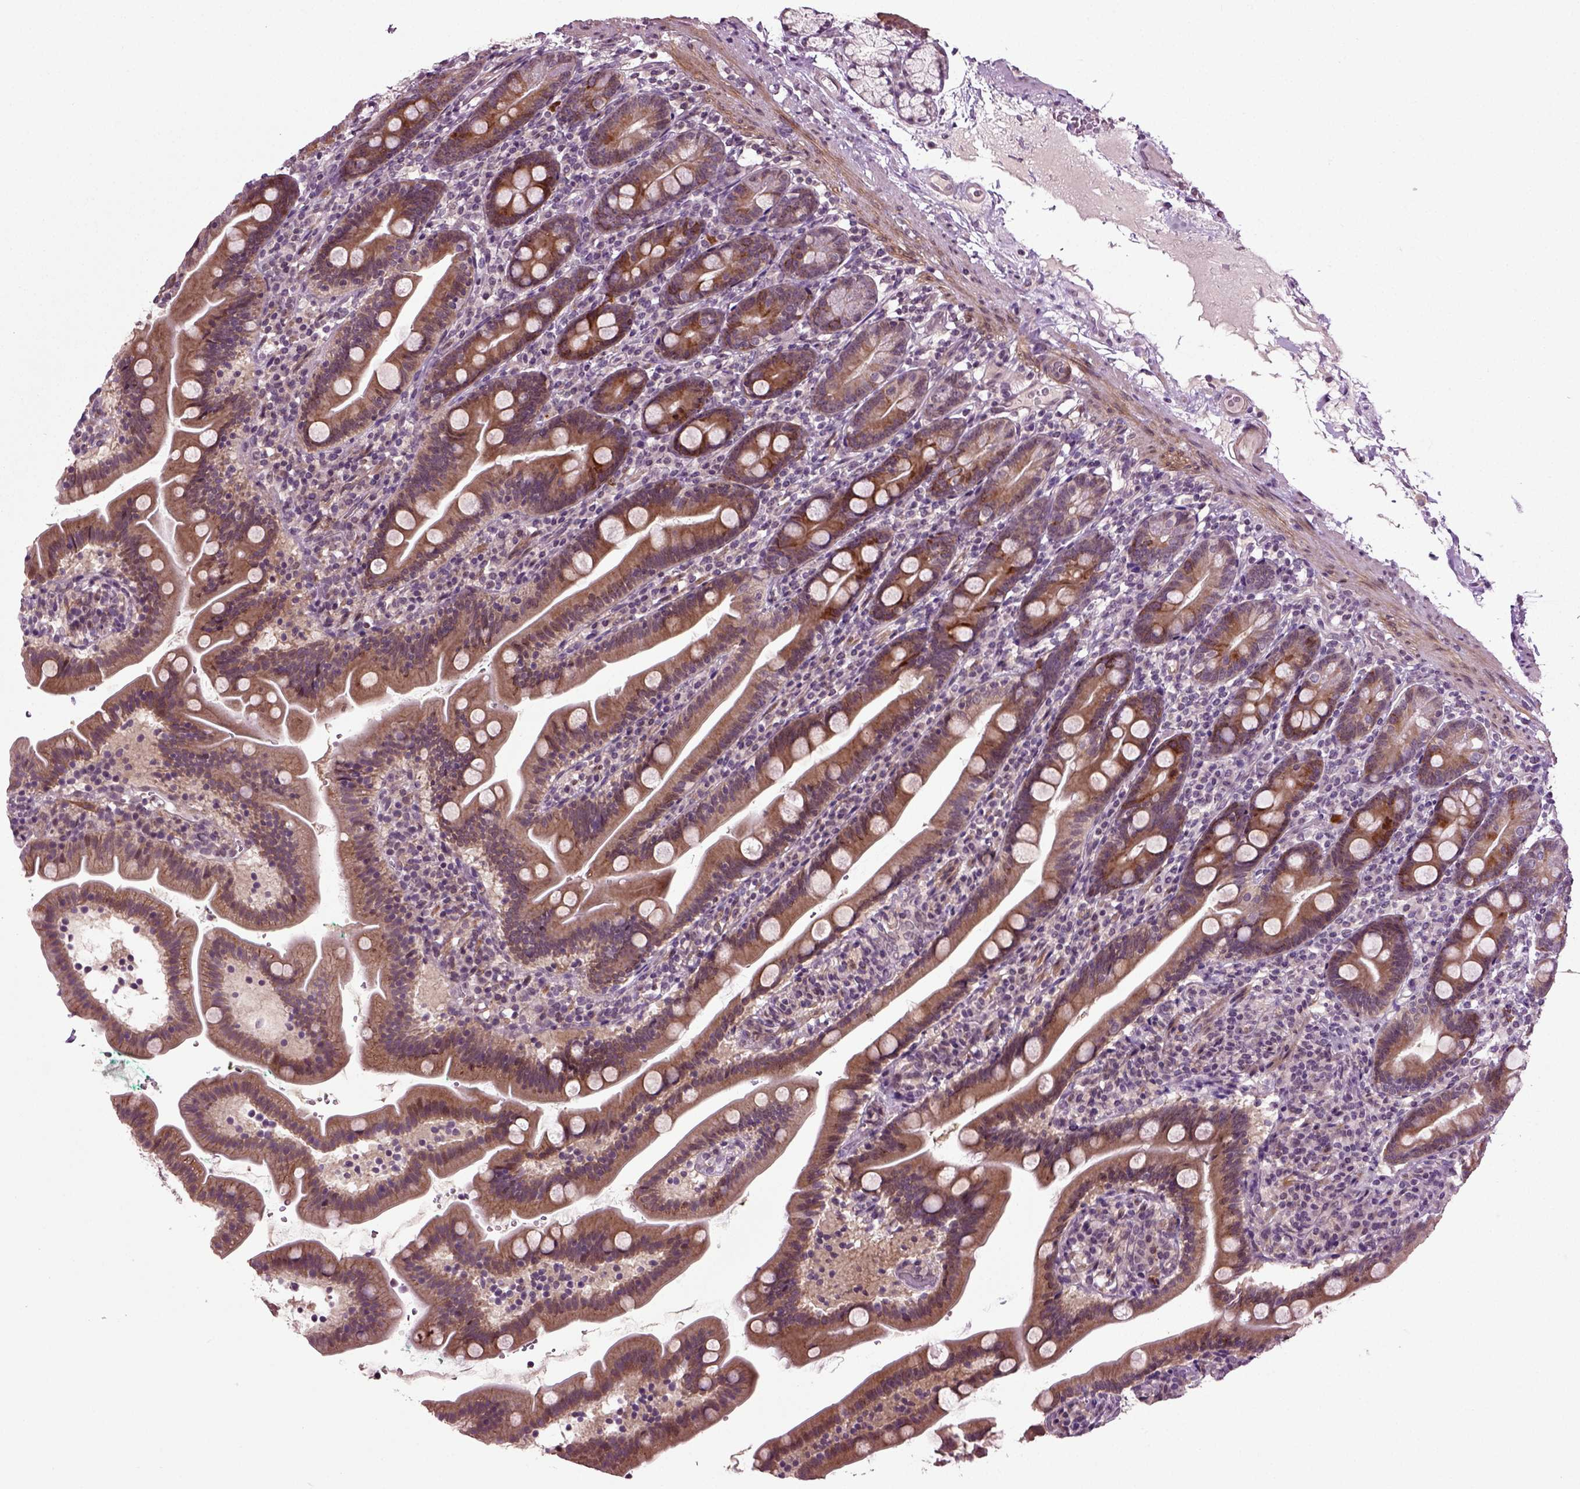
{"staining": {"intensity": "moderate", "quantity": ">75%", "location": "cytoplasmic/membranous"}, "tissue": "duodenum", "cell_type": "Glandular cells", "image_type": "normal", "snomed": [{"axis": "morphology", "description": "Normal tissue, NOS"}, {"axis": "topography", "description": "Duodenum"}], "caption": "This is a micrograph of IHC staining of unremarkable duodenum, which shows moderate expression in the cytoplasmic/membranous of glandular cells.", "gene": "KNSTRN", "patient": {"sex": "female", "age": 67}}